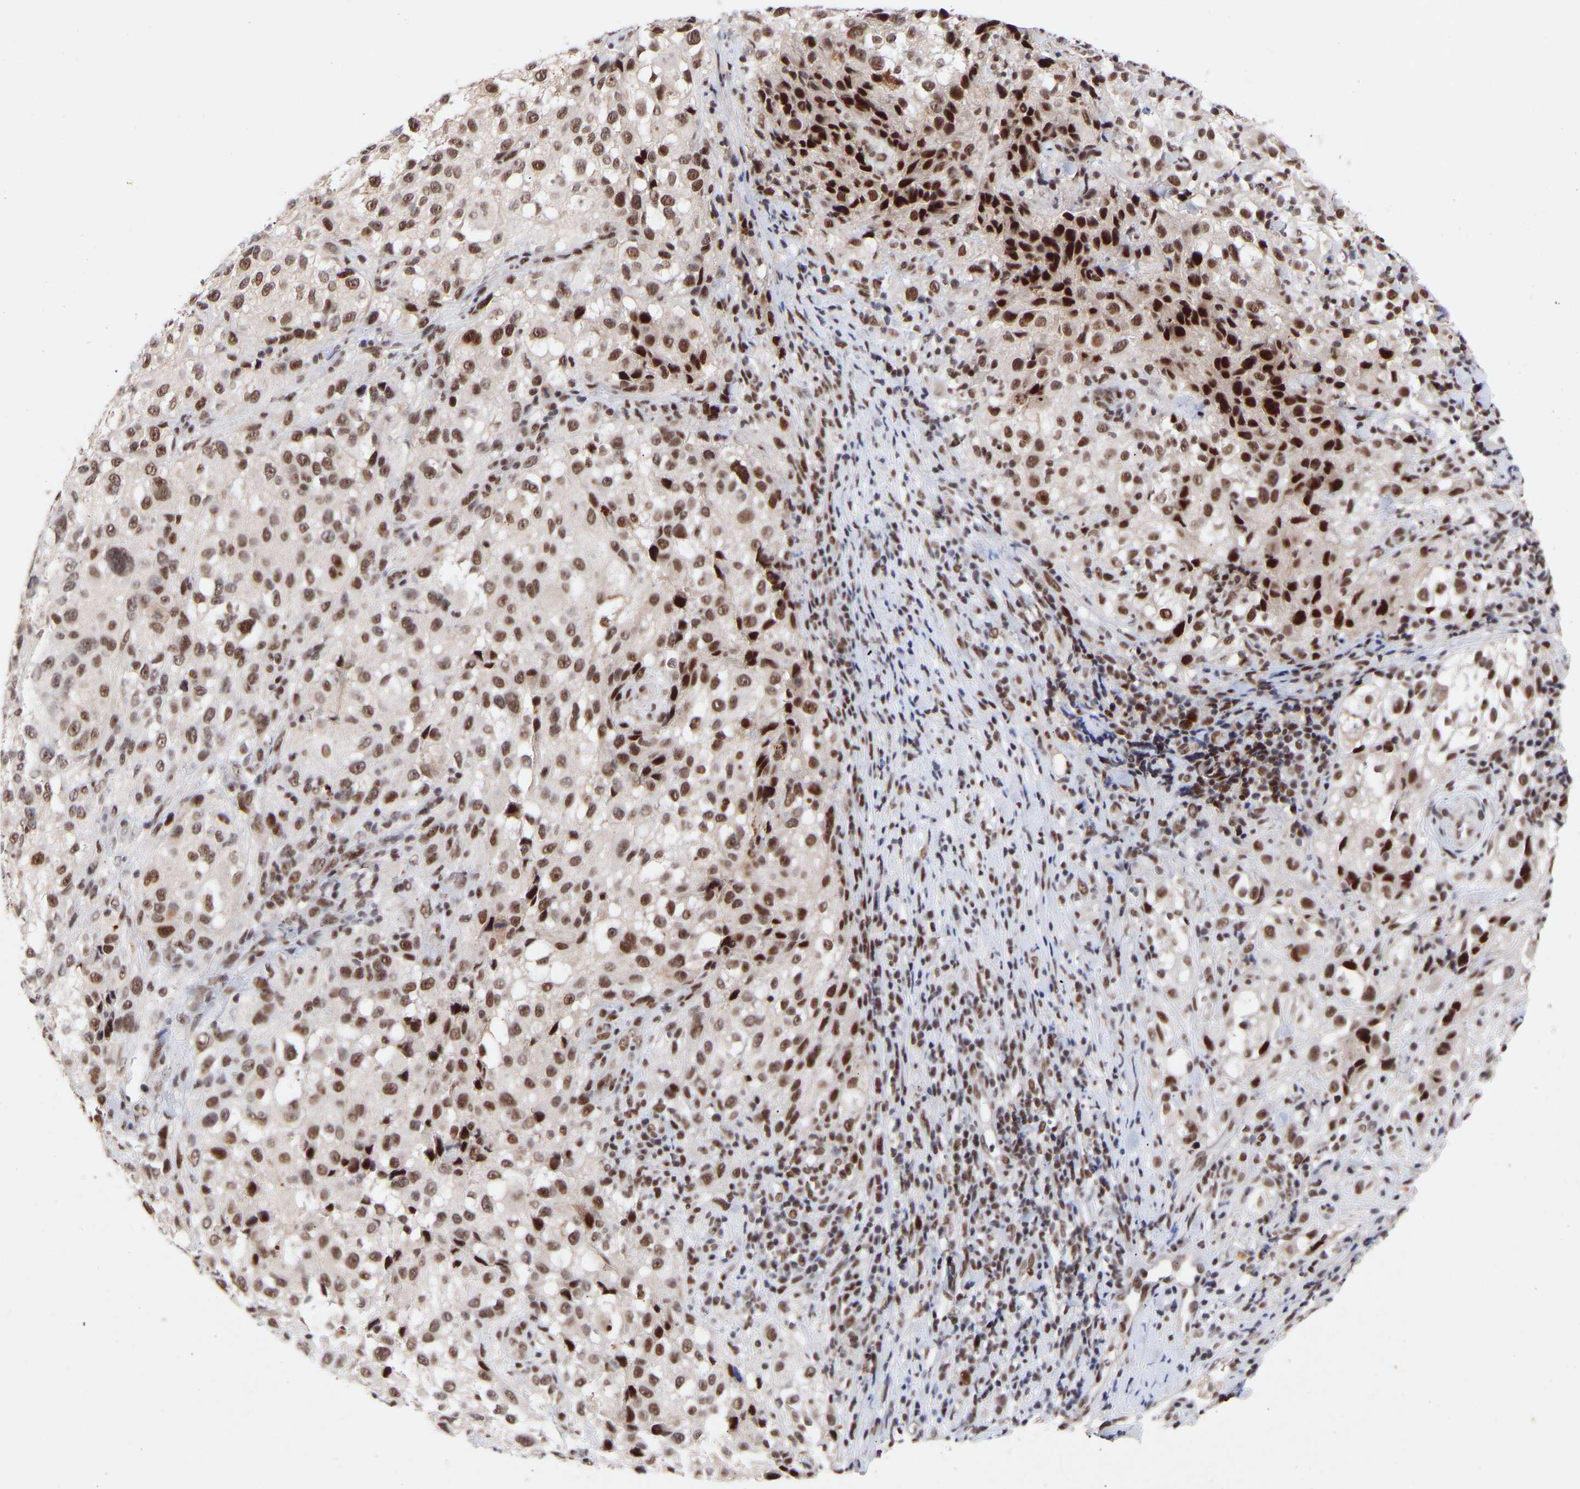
{"staining": {"intensity": "strong", "quantity": ">75%", "location": "nuclear"}, "tissue": "melanoma", "cell_type": "Tumor cells", "image_type": "cancer", "snomed": [{"axis": "morphology", "description": "Necrosis, NOS"}, {"axis": "morphology", "description": "Malignant melanoma, NOS"}, {"axis": "topography", "description": "Skin"}], "caption": "DAB (3,3'-diaminobenzidine) immunohistochemical staining of human malignant melanoma reveals strong nuclear protein expression in approximately >75% of tumor cells.", "gene": "RBM15", "patient": {"sex": "female", "age": 87}}